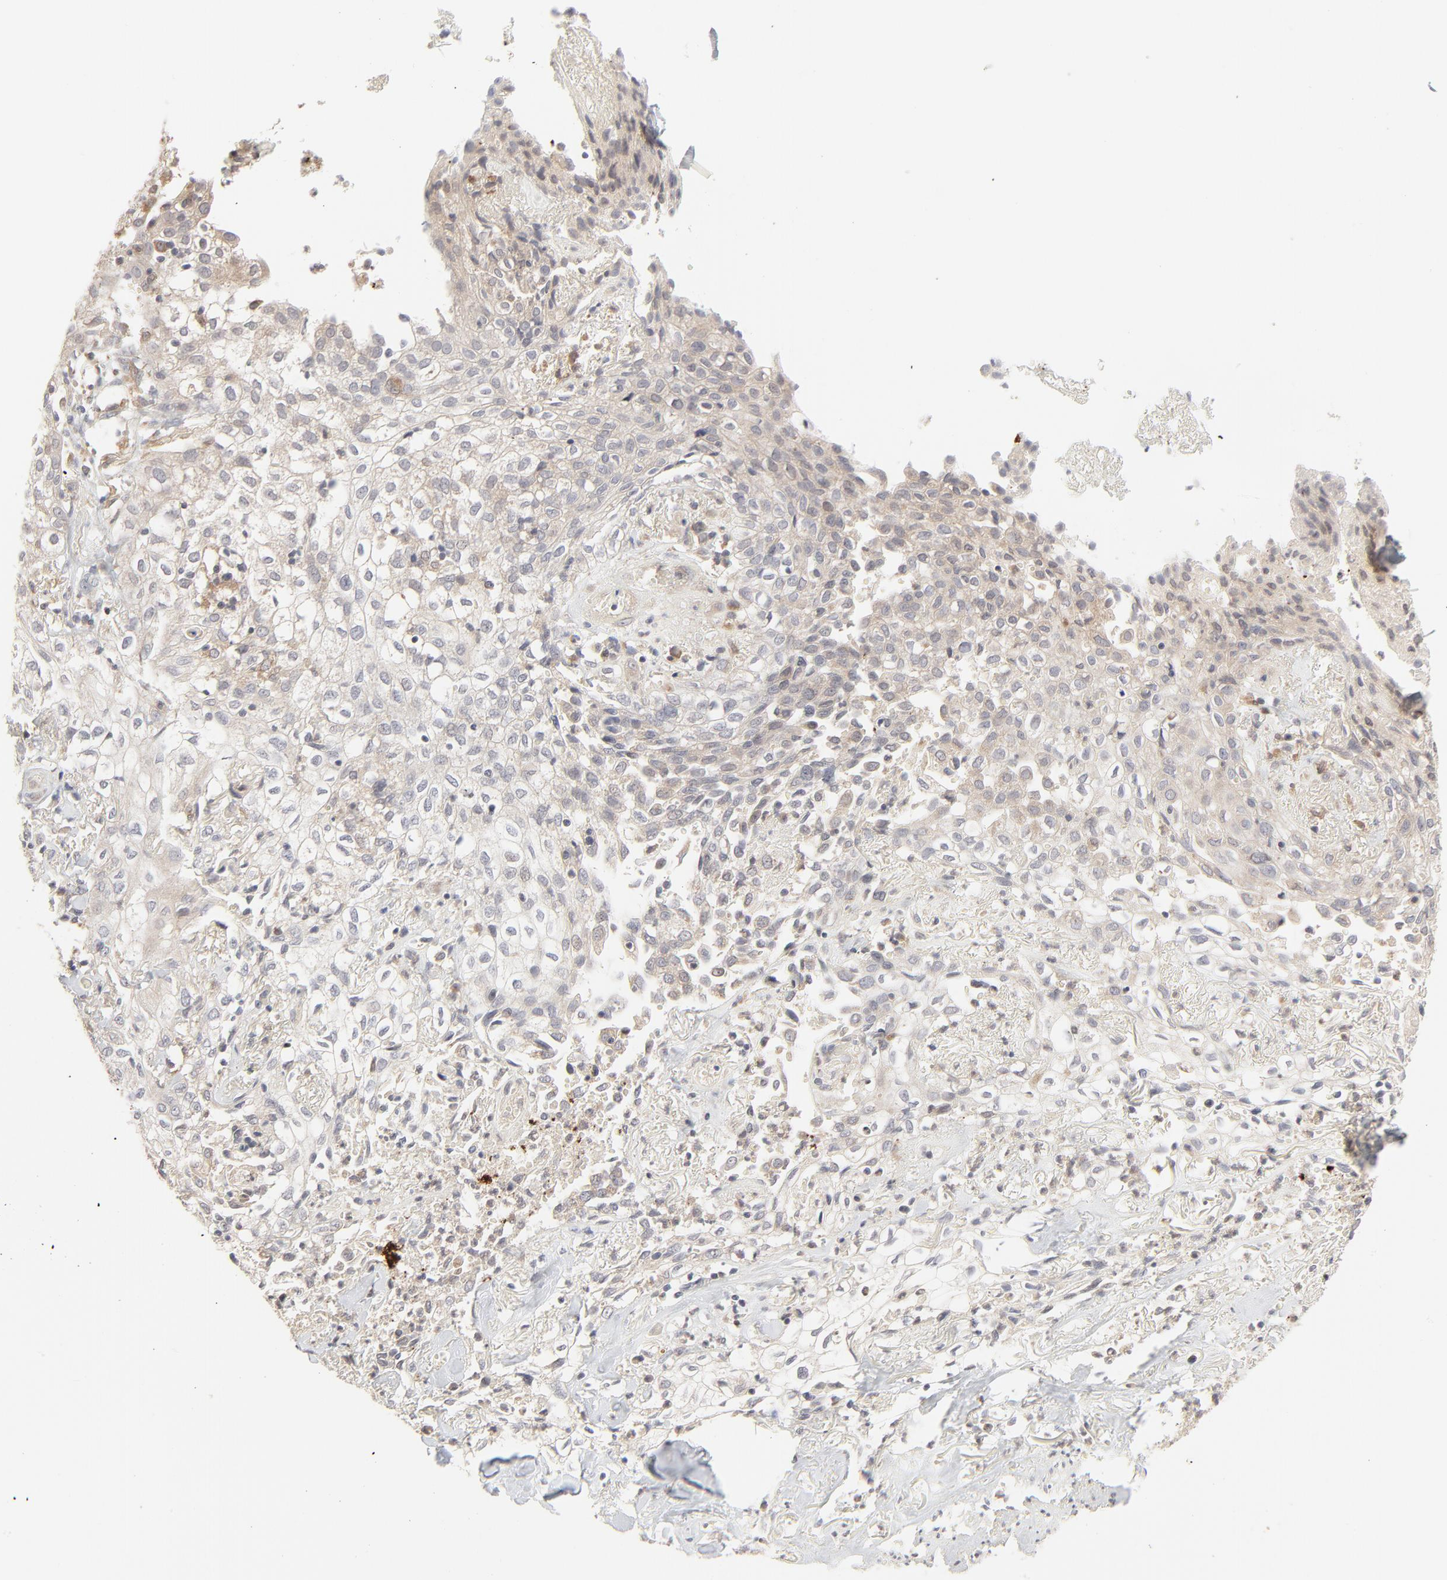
{"staining": {"intensity": "weak", "quantity": "<25%", "location": "cytoplasmic/membranous"}, "tissue": "skin cancer", "cell_type": "Tumor cells", "image_type": "cancer", "snomed": [{"axis": "morphology", "description": "Squamous cell carcinoma, NOS"}, {"axis": "topography", "description": "Skin"}], "caption": "DAB immunohistochemical staining of skin cancer reveals no significant expression in tumor cells.", "gene": "RAB5C", "patient": {"sex": "male", "age": 65}}